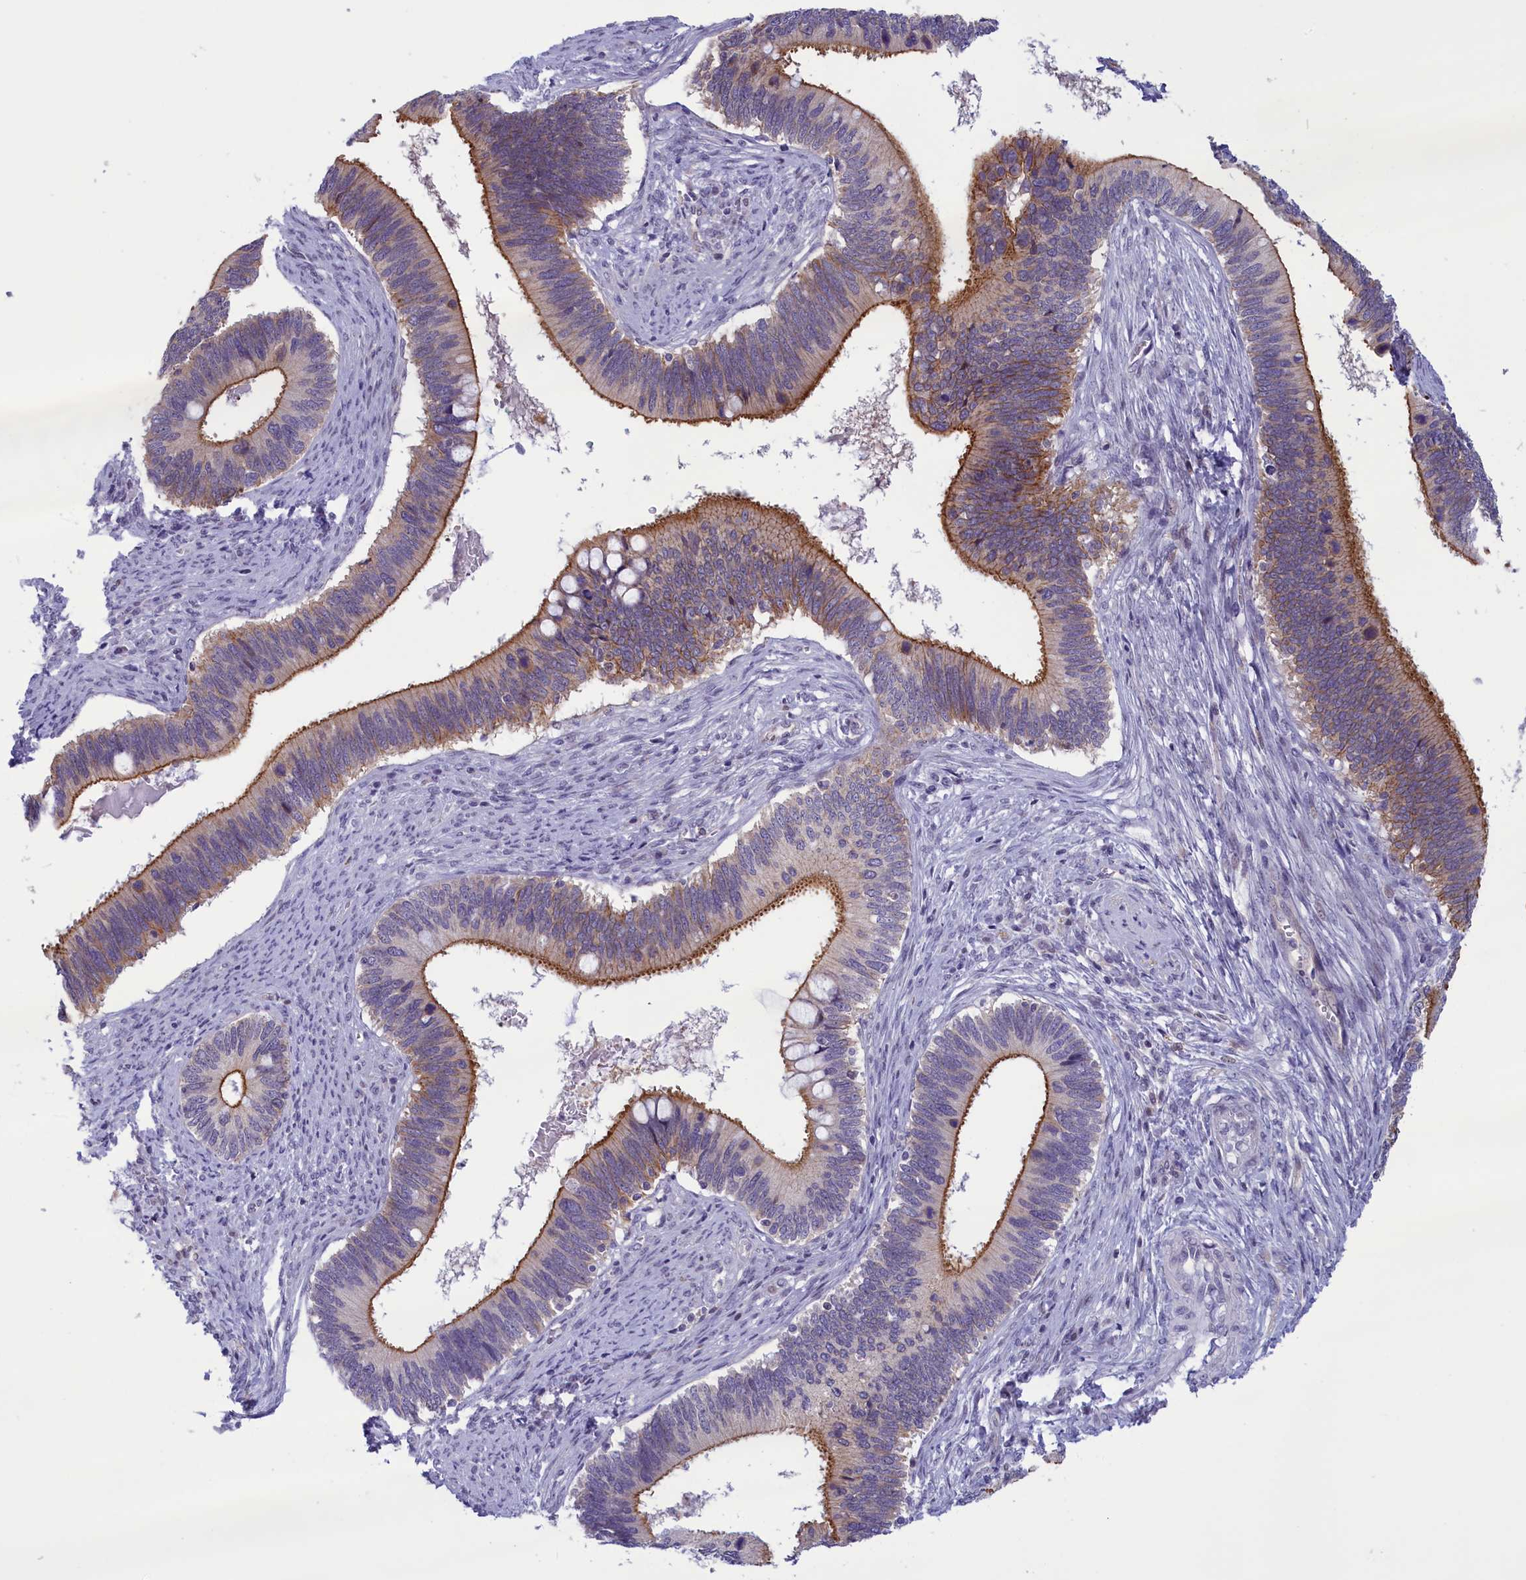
{"staining": {"intensity": "moderate", "quantity": "25%-75%", "location": "cytoplasmic/membranous"}, "tissue": "cervical cancer", "cell_type": "Tumor cells", "image_type": "cancer", "snomed": [{"axis": "morphology", "description": "Adenocarcinoma, NOS"}, {"axis": "topography", "description": "Cervix"}], "caption": "Adenocarcinoma (cervical) stained with DAB (3,3'-diaminobenzidine) immunohistochemistry exhibits medium levels of moderate cytoplasmic/membranous staining in about 25%-75% of tumor cells. (DAB IHC, brown staining for protein, blue staining for nuclei).", "gene": "CORO2A", "patient": {"sex": "female", "age": 42}}